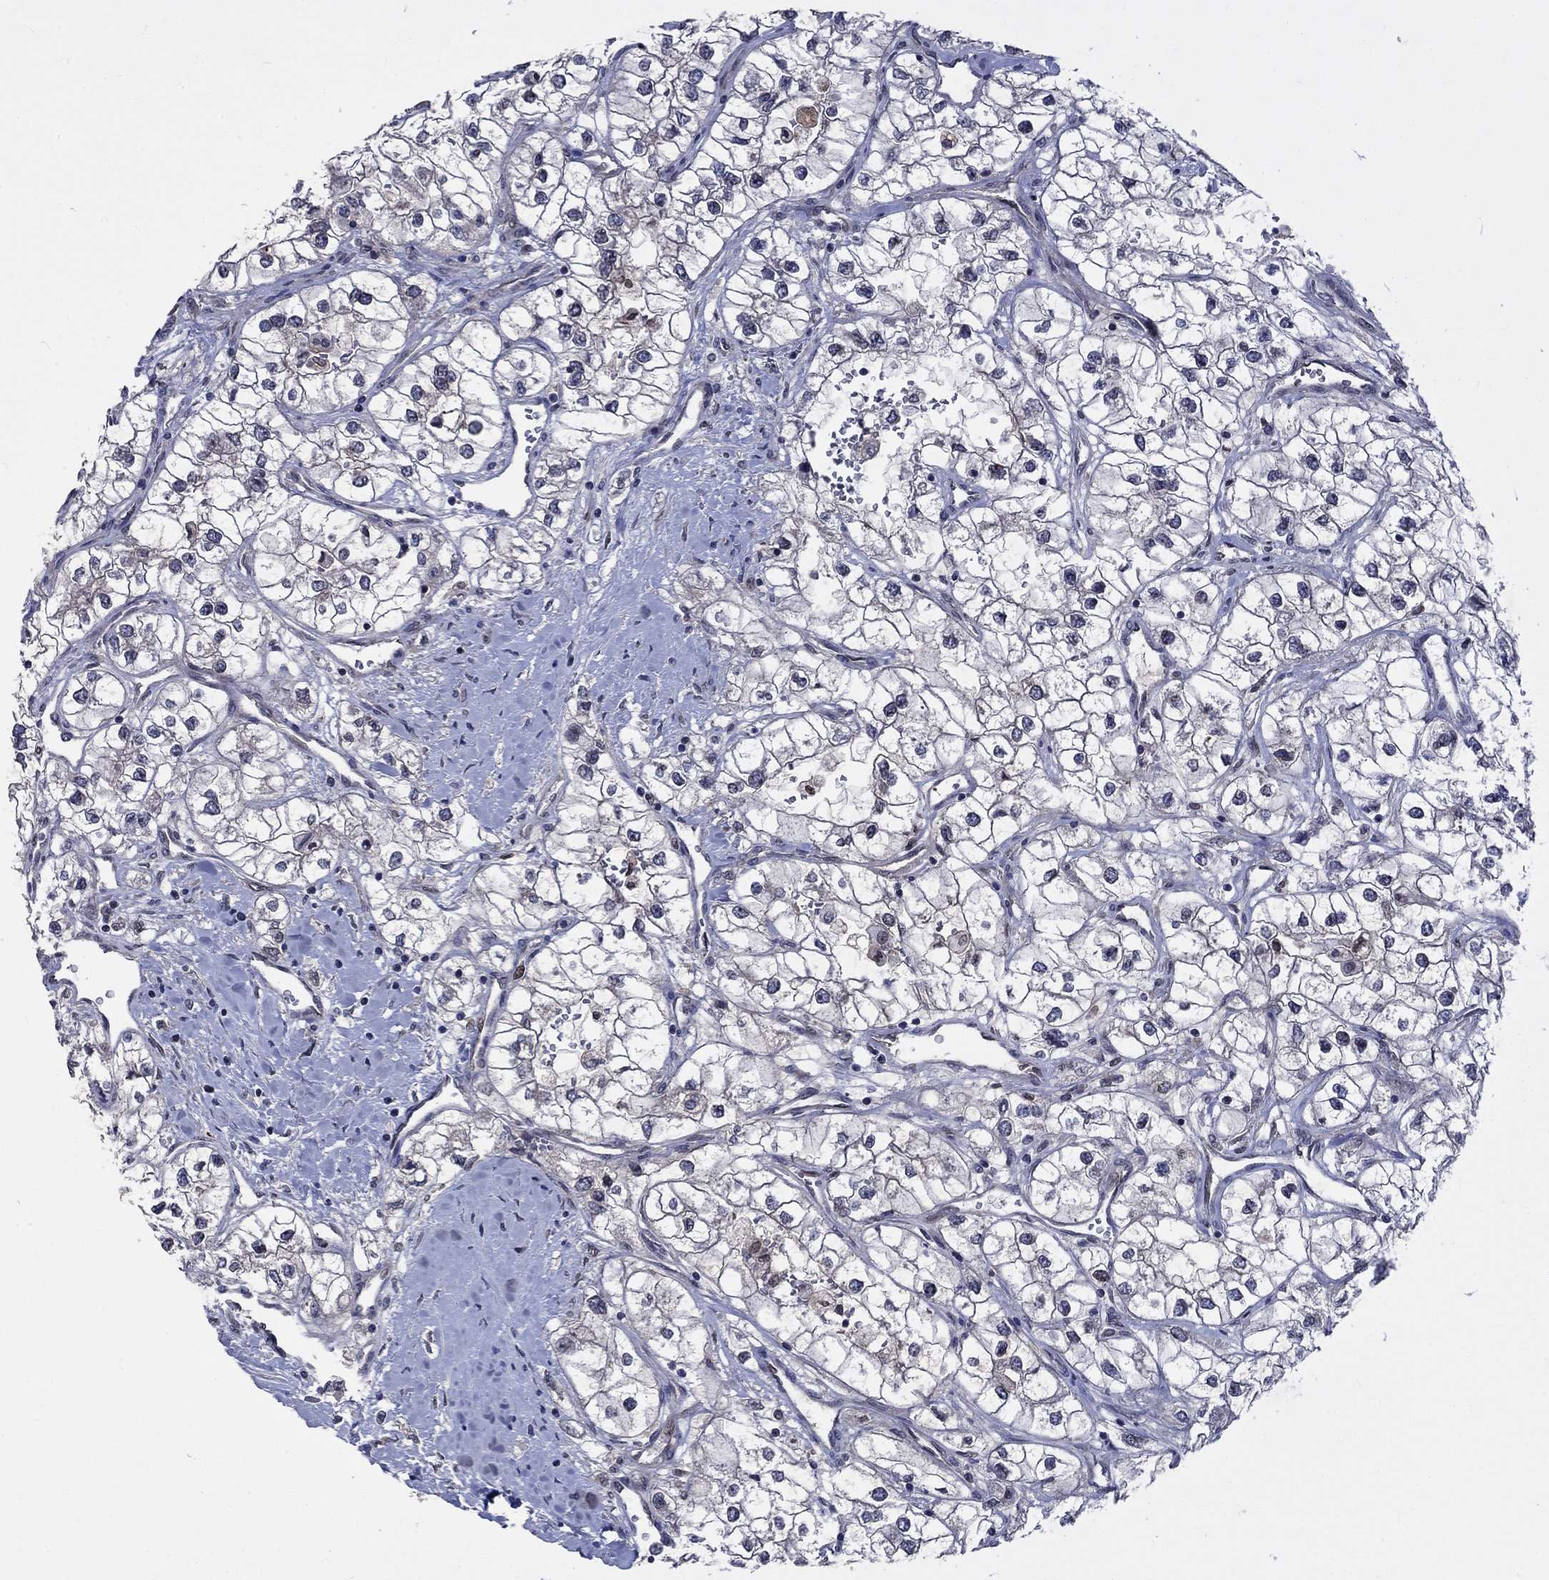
{"staining": {"intensity": "negative", "quantity": "none", "location": "none"}, "tissue": "renal cancer", "cell_type": "Tumor cells", "image_type": "cancer", "snomed": [{"axis": "morphology", "description": "Adenocarcinoma, NOS"}, {"axis": "topography", "description": "Kidney"}], "caption": "Tumor cells show no significant protein staining in adenocarcinoma (renal).", "gene": "CETN3", "patient": {"sex": "male", "age": 59}}